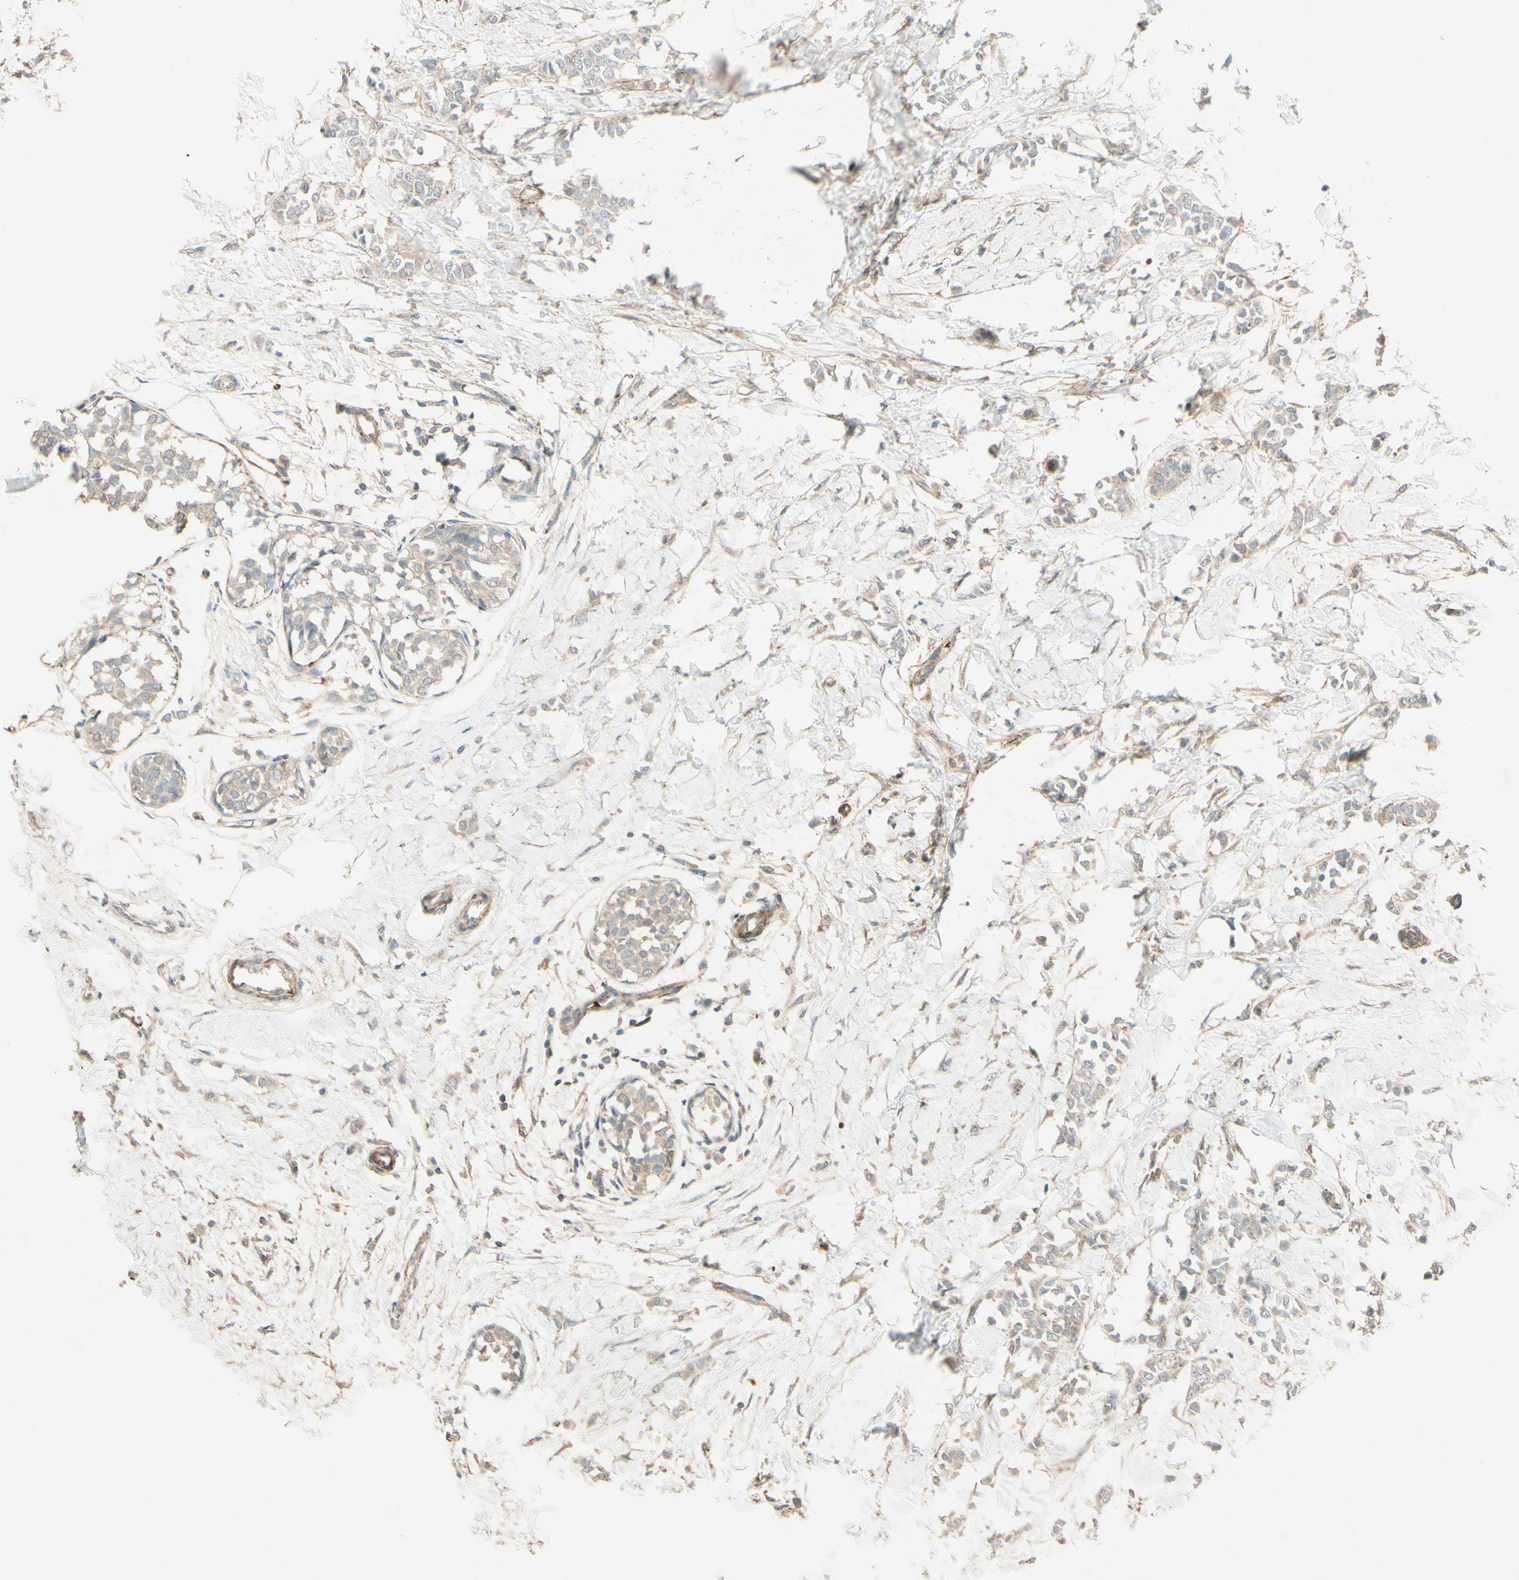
{"staining": {"intensity": "weak", "quantity": ">75%", "location": "cytoplasmic/membranous"}, "tissue": "breast cancer", "cell_type": "Tumor cells", "image_type": "cancer", "snomed": [{"axis": "morphology", "description": "Lobular carcinoma, in situ"}, {"axis": "morphology", "description": "Lobular carcinoma"}, {"axis": "topography", "description": "Breast"}], "caption": "IHC micrograph of neoplastic tissue: human breast lobular carcinoma in situ stained using IHC exhibits low levels of weak protein expression localized specifically in the cytoplasmic/membranous of tumor cells, appearing as a cytoplasmic/membranous brown color.", "gene": "ADAM17", "patient": {"sex": "female", "age": 41}}